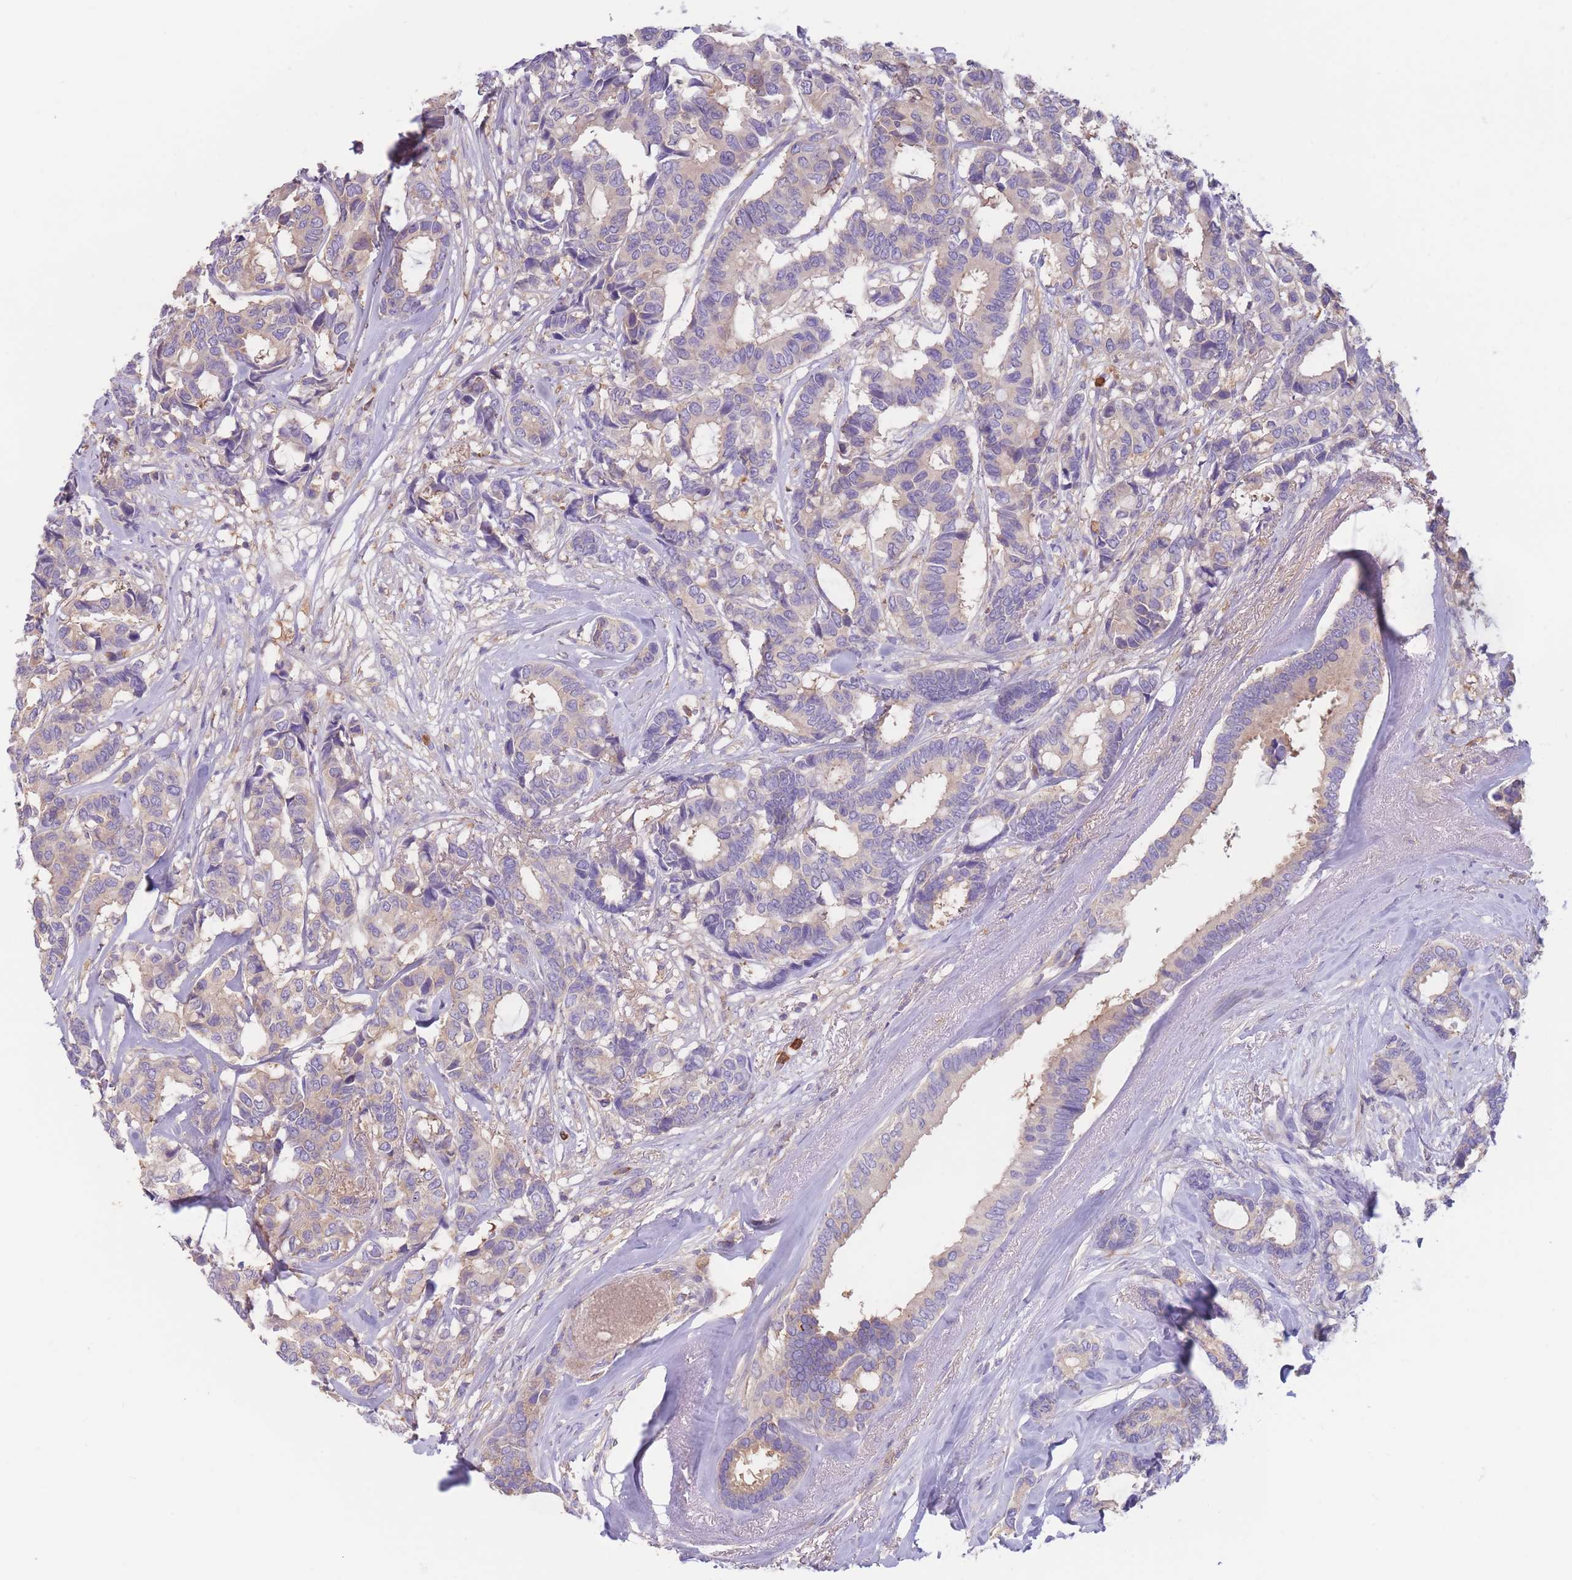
{"staining": {"intensity": "weak", "quantity": "25%-75%", "location": "cytoplasmic/membranous"}, "tissue": "breast cancer", "cell_type": "Tumor cells", "image_type": "cancer", "snomed": [{"axis": "morphology", "description": "Duct carcinoma"}, {"axis": "topography", "description": "Breast"}], "caption": "A micrograph showing weak cytoplasmic/membranous positivity in about 25%-75% of tumor cells in invasive ductal carcinoma (breast), as visualized by brown immunohistochemical staining.", "gene": "ST3GAL4", "patient": {"sex": "female", "age": 87}}